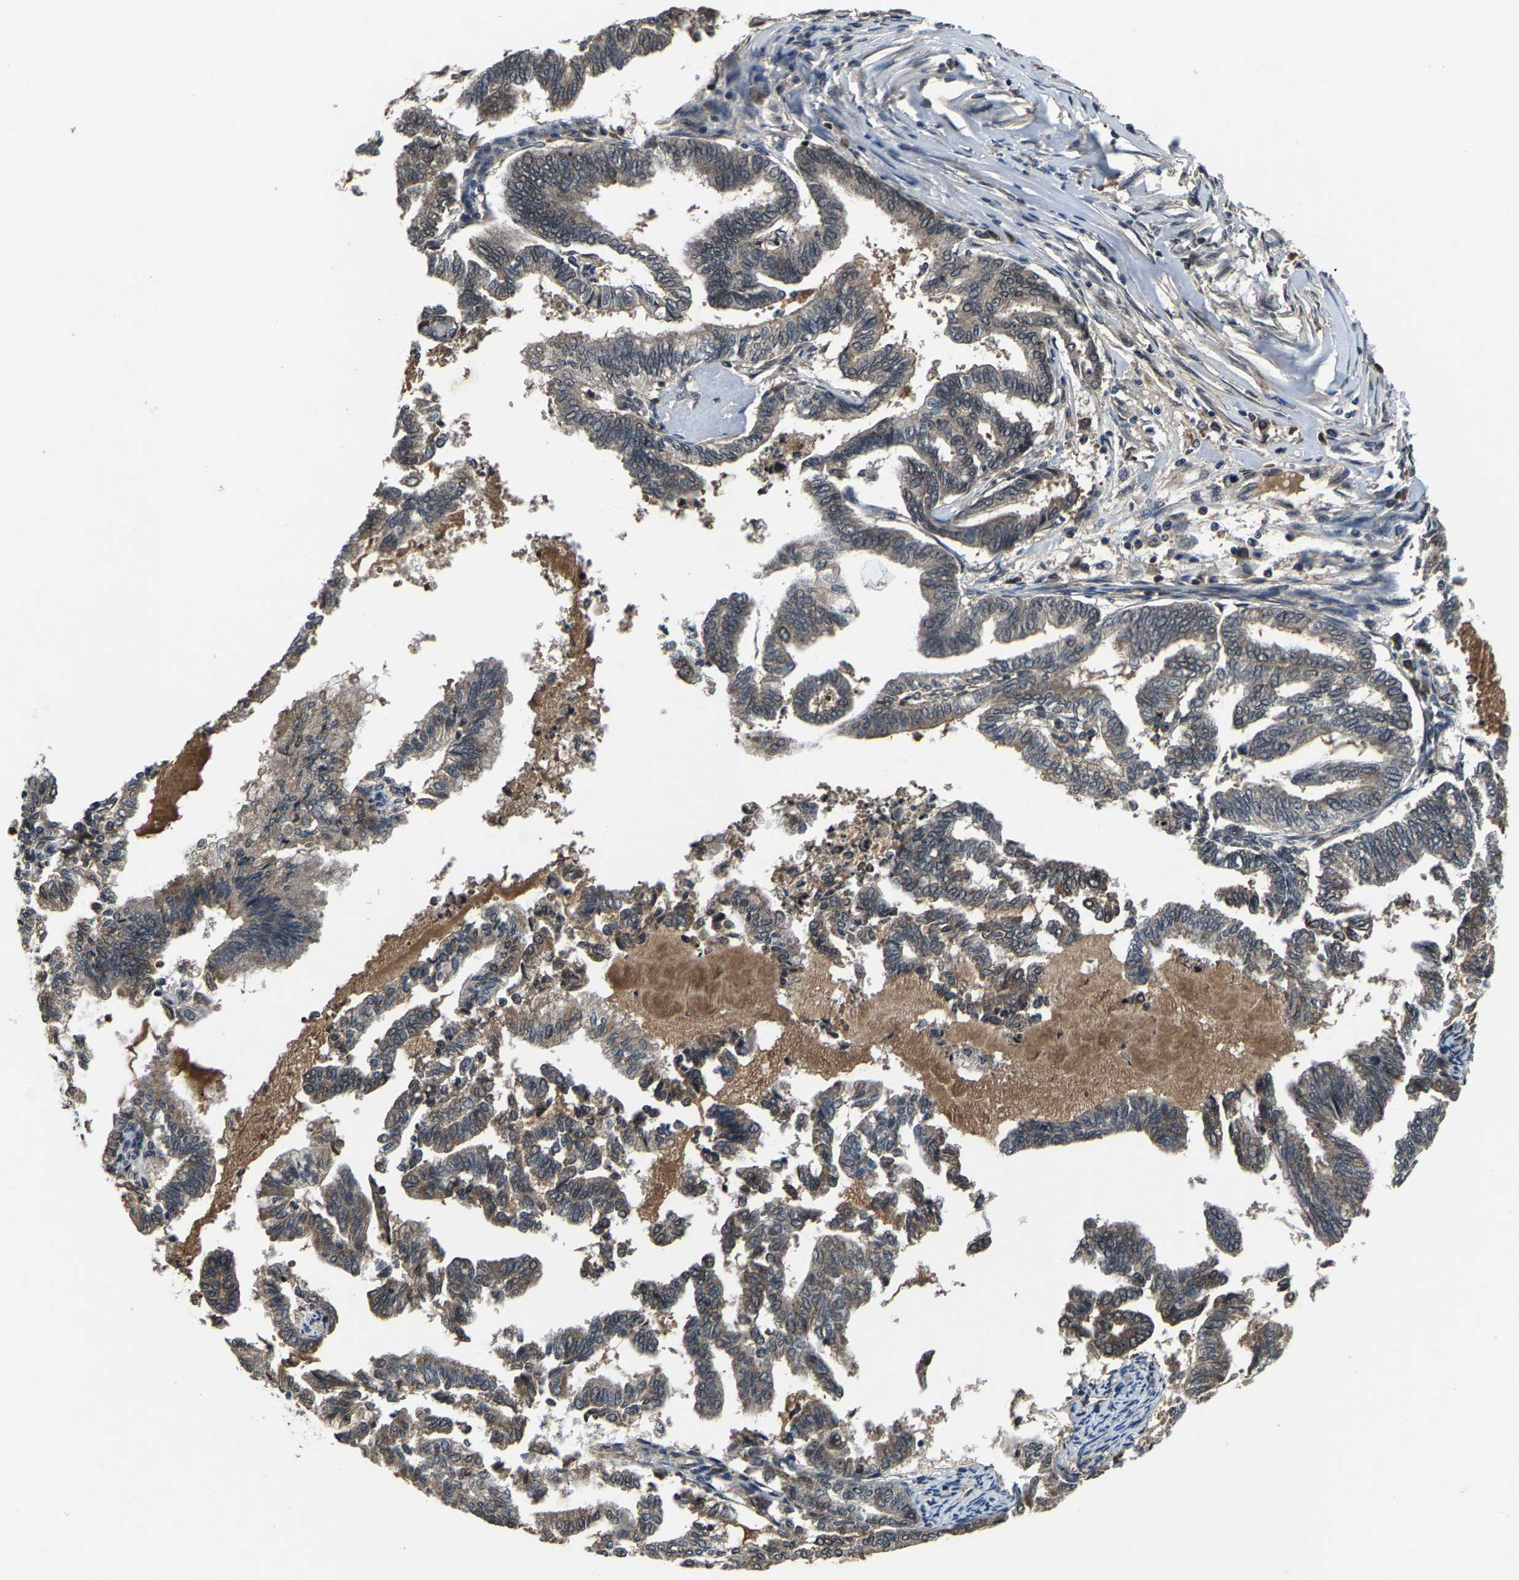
{"staining": {"intensity": "weak", "quantity": "<25%", "location": "cytoplasmic/membranous"}, "tissue": "endometrial cancer", "cell_type": "Tumor cells", "image_type": "cancer", "snomed": [{"axis": "morphology", "description": "Adenocarcinoma, NOS"}, {"axis": "topography", "description": "Endometrium"}], "caption": "Tumor cells show no significant protein expression in endometrial adenocarcinoma.", "gene": "HUWE1", "patient": {"sex": "female", "age": 79}}